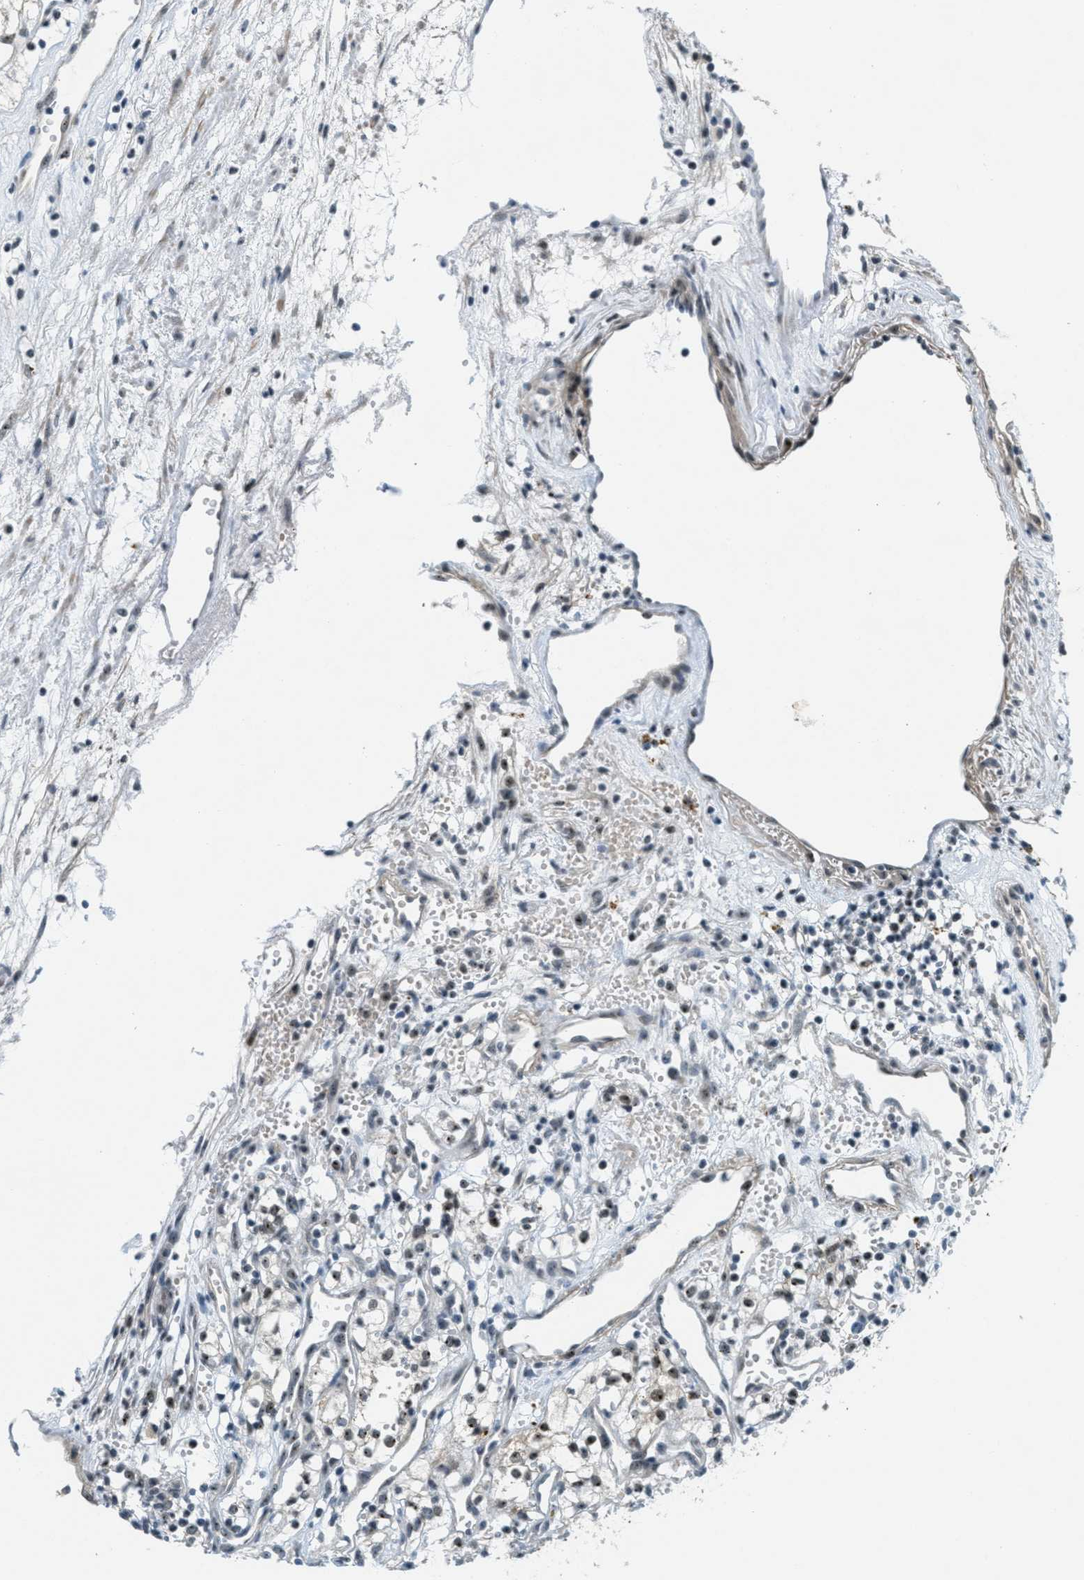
{"staining": {"intensity": "moderate", "quantity": "25%-75%", "location": "nuclear"}, "tissue": "renal cancer", "cell_type": "Tumor cells", "image_type": "cancer", "snomed": [{"axis": "morphology", "description": "Adenocarcinoma, NOS"}, {"axis": "topography", "description": "Kidney"}], "caption": "This histopathology image exhibits IHC staining of human renal cancer, with medium moderate nuclear expression in approximately 25%-75% of tumor cells.", "gene": "DDX47", "patient": {"sex": "male", "age": 59}}